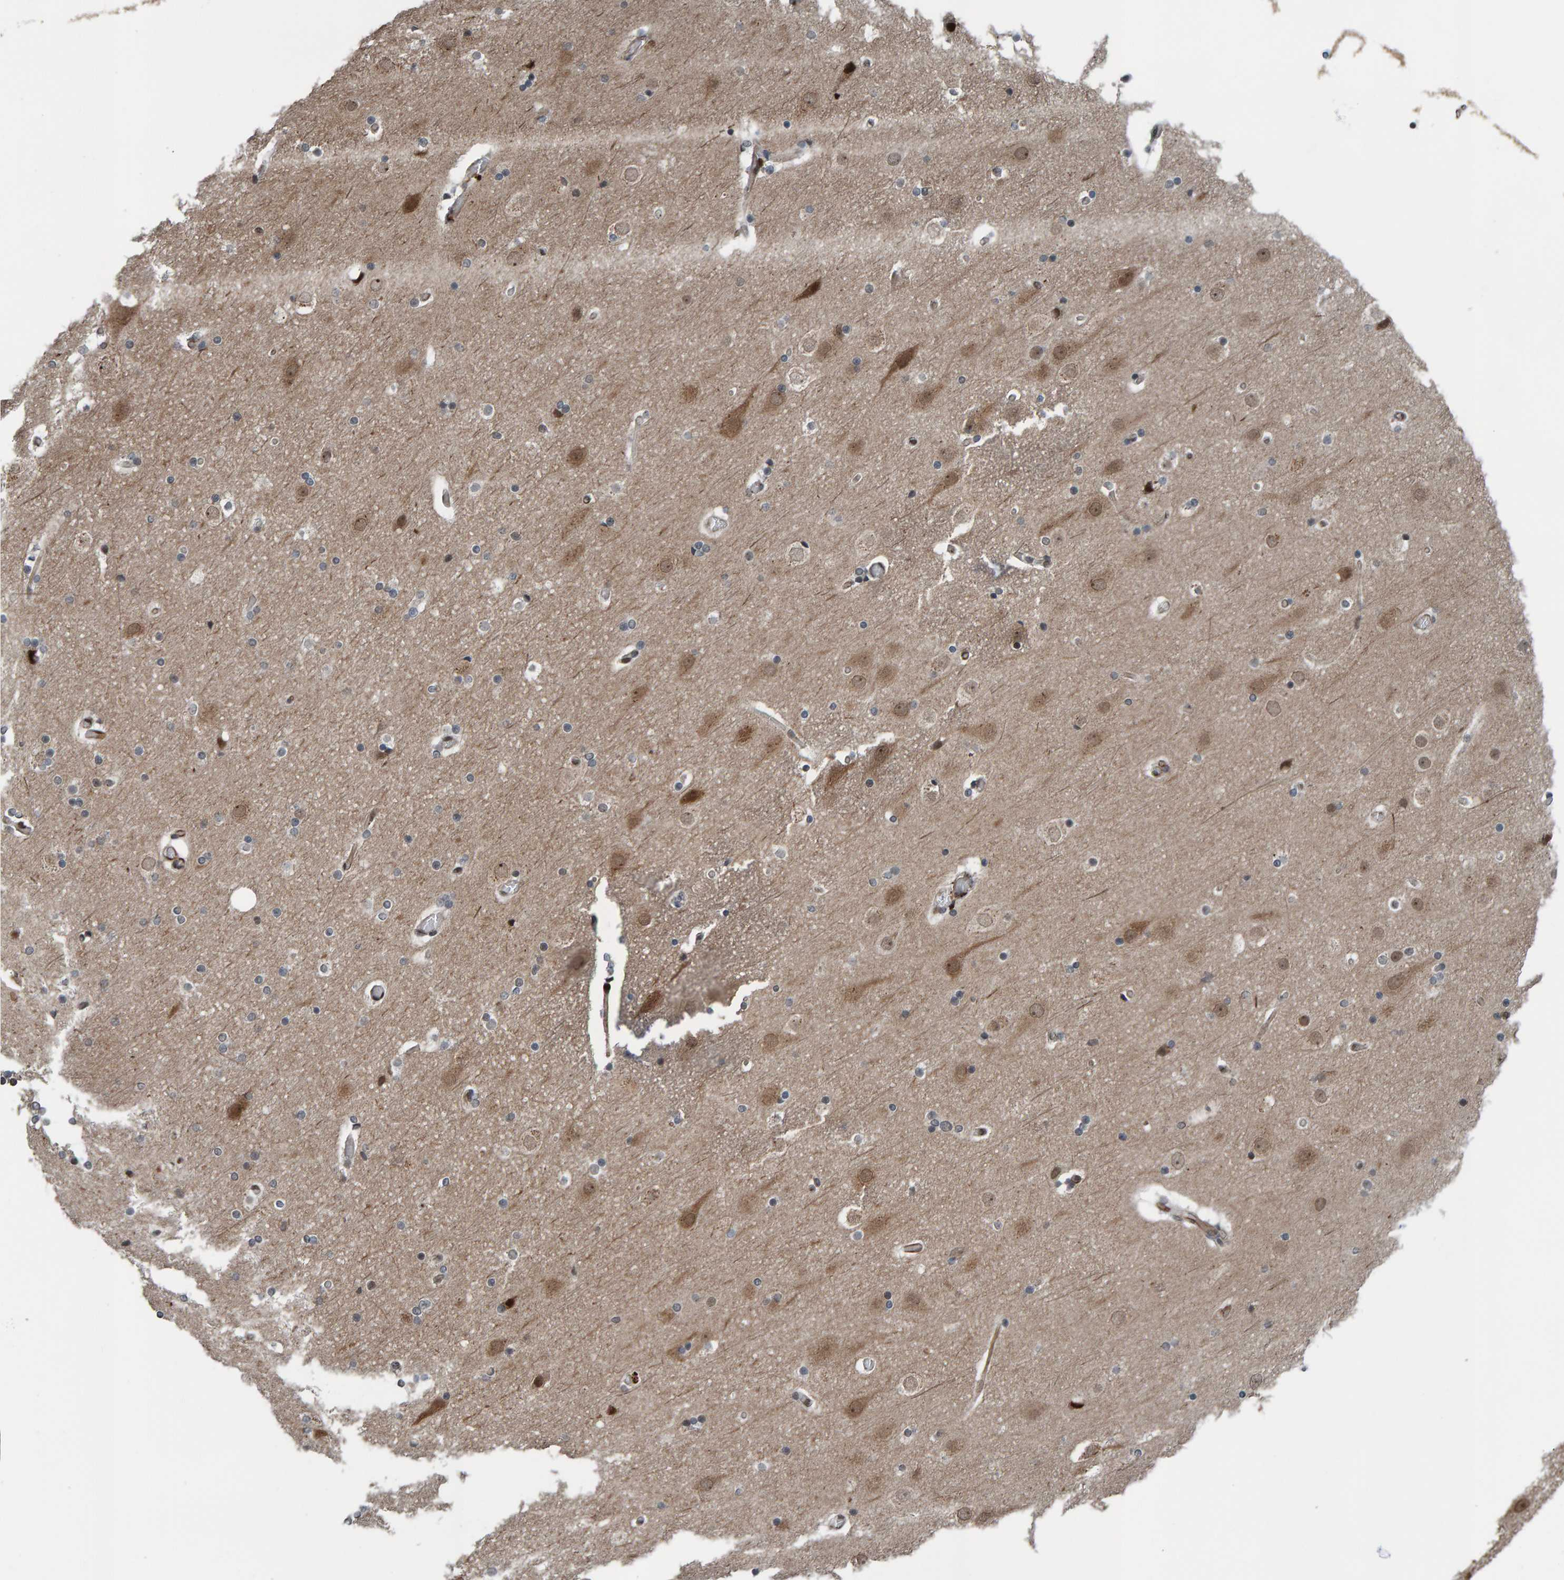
{"staining": {"intensity": "moderate", "quantity": ">75%", "location": "cytoplasmic/membranous,nuclear"}, "tissue": "cerebral cortex", "cell_type": "Endothelial cells", "image_type": "normal", "snomed": [{"axis": "morphology", "description": "Normal tissue, NOS"}, {"axis": "topography", "description": "Cerebral cortex"}], "caption": "Immunohistochemistry (IHC) micrograph of unremarkable cerebral cortex: human cerebral cortex stained using immunohistochemistry (IHC) displays medium levels of moderate protein expression localized specifically in the cytoplasmic/membranous,nuclear of endothelial cells, appearing as a cytoplasmic/membranous,nuclear brown color.", "gene": "ZNF366", "patient": {"sex": "male", "age": 57}}